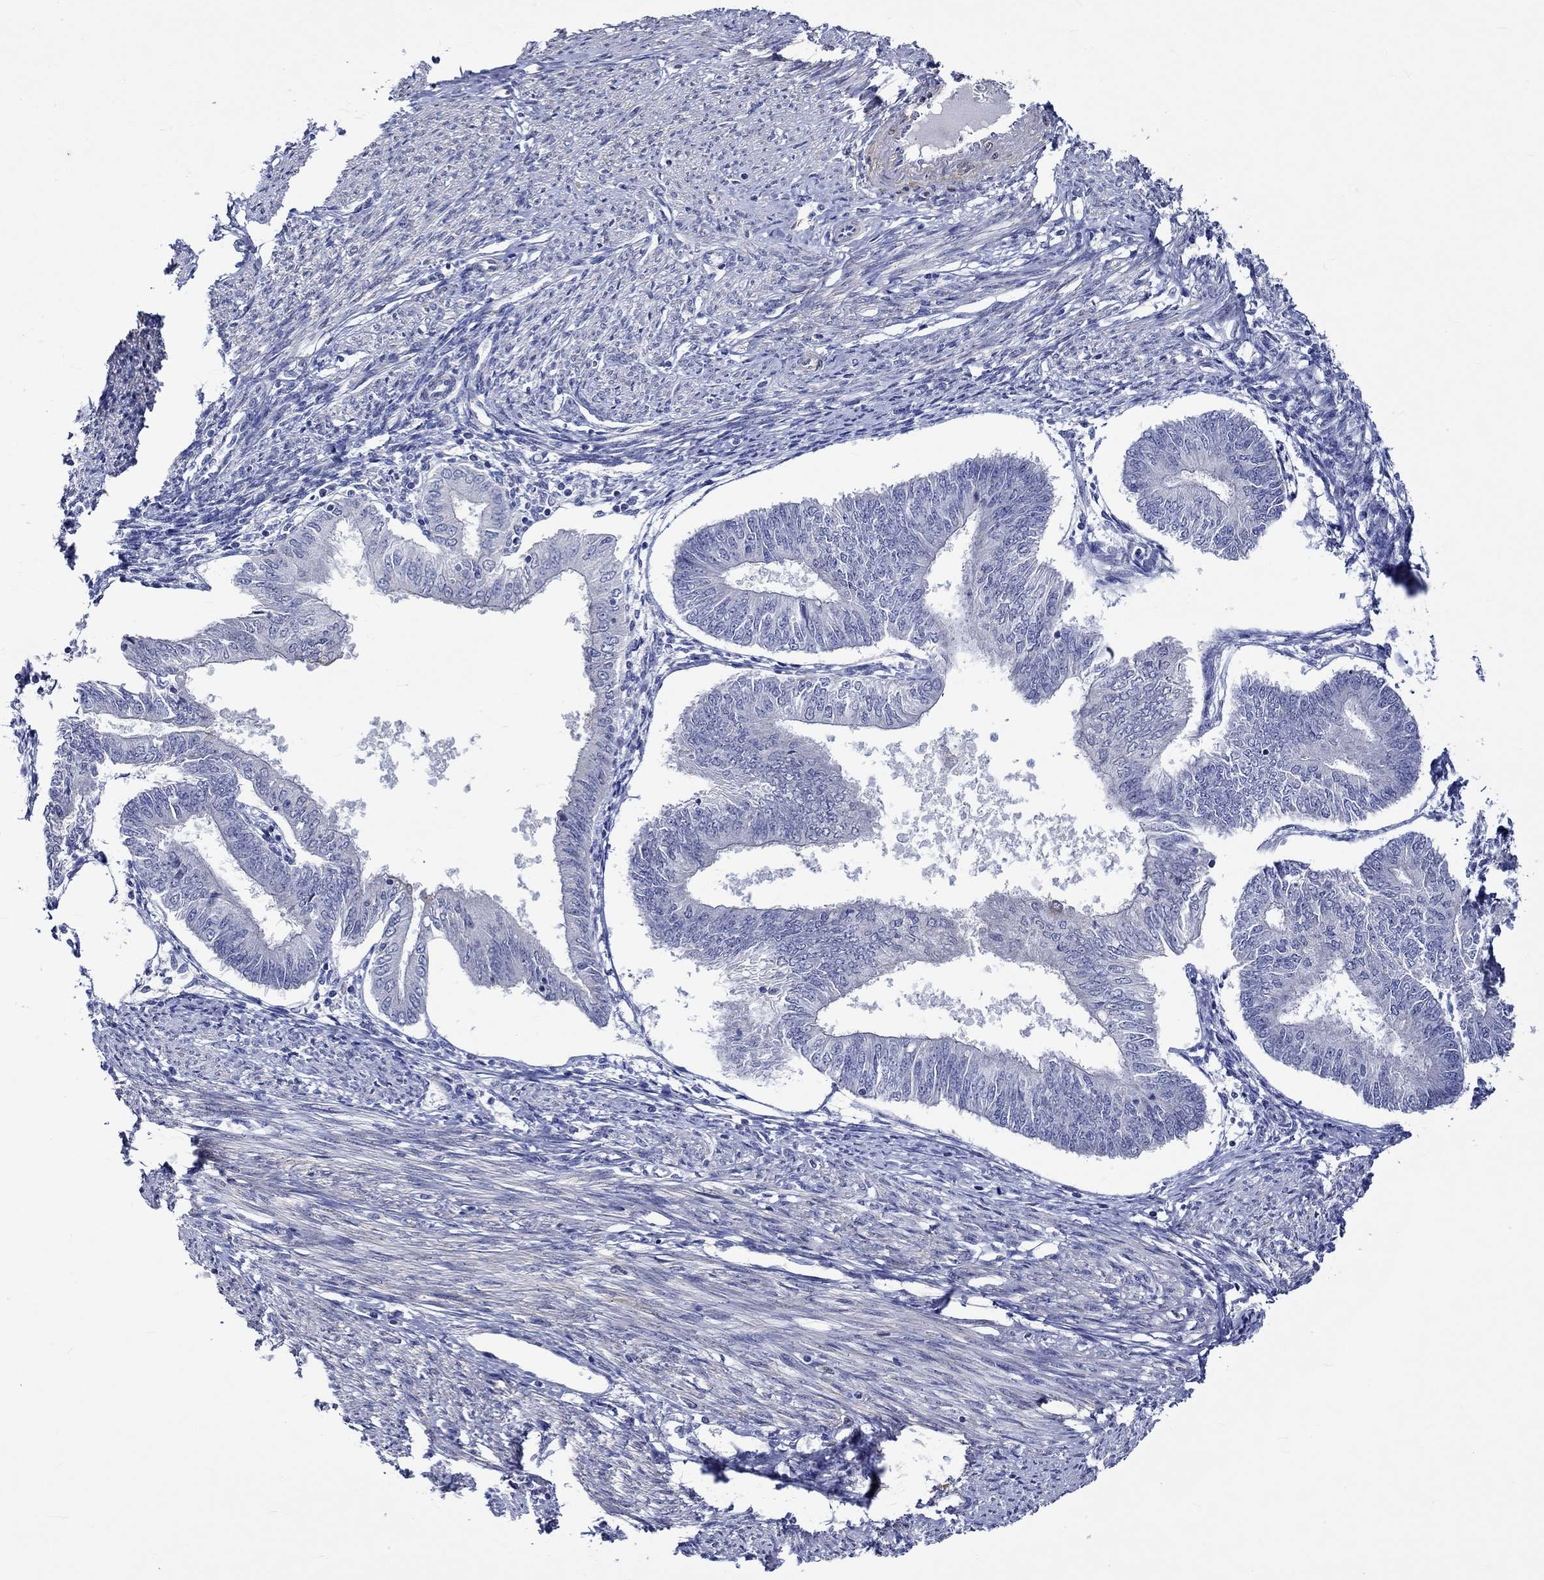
{"staining": {"intensity": "negative", "quantity": "none", "location": "none"}, "tissue": "endometrial cancer", "cell_type": "Tumor cells", "image_type": "cancer", "snomed": [{"axis": "morphology", "description": "Adenocarcinoma, NOS"}, {"axis": "topography", "description": "Endometrium"}], "caption": "High power microscopy image of an immunohistochemistry histopathology image of endometrial cancer, revealing no significant positivity in tumor cells.", "gene": "CRYAB", "patient": {"sex": "female", "age": 58}}